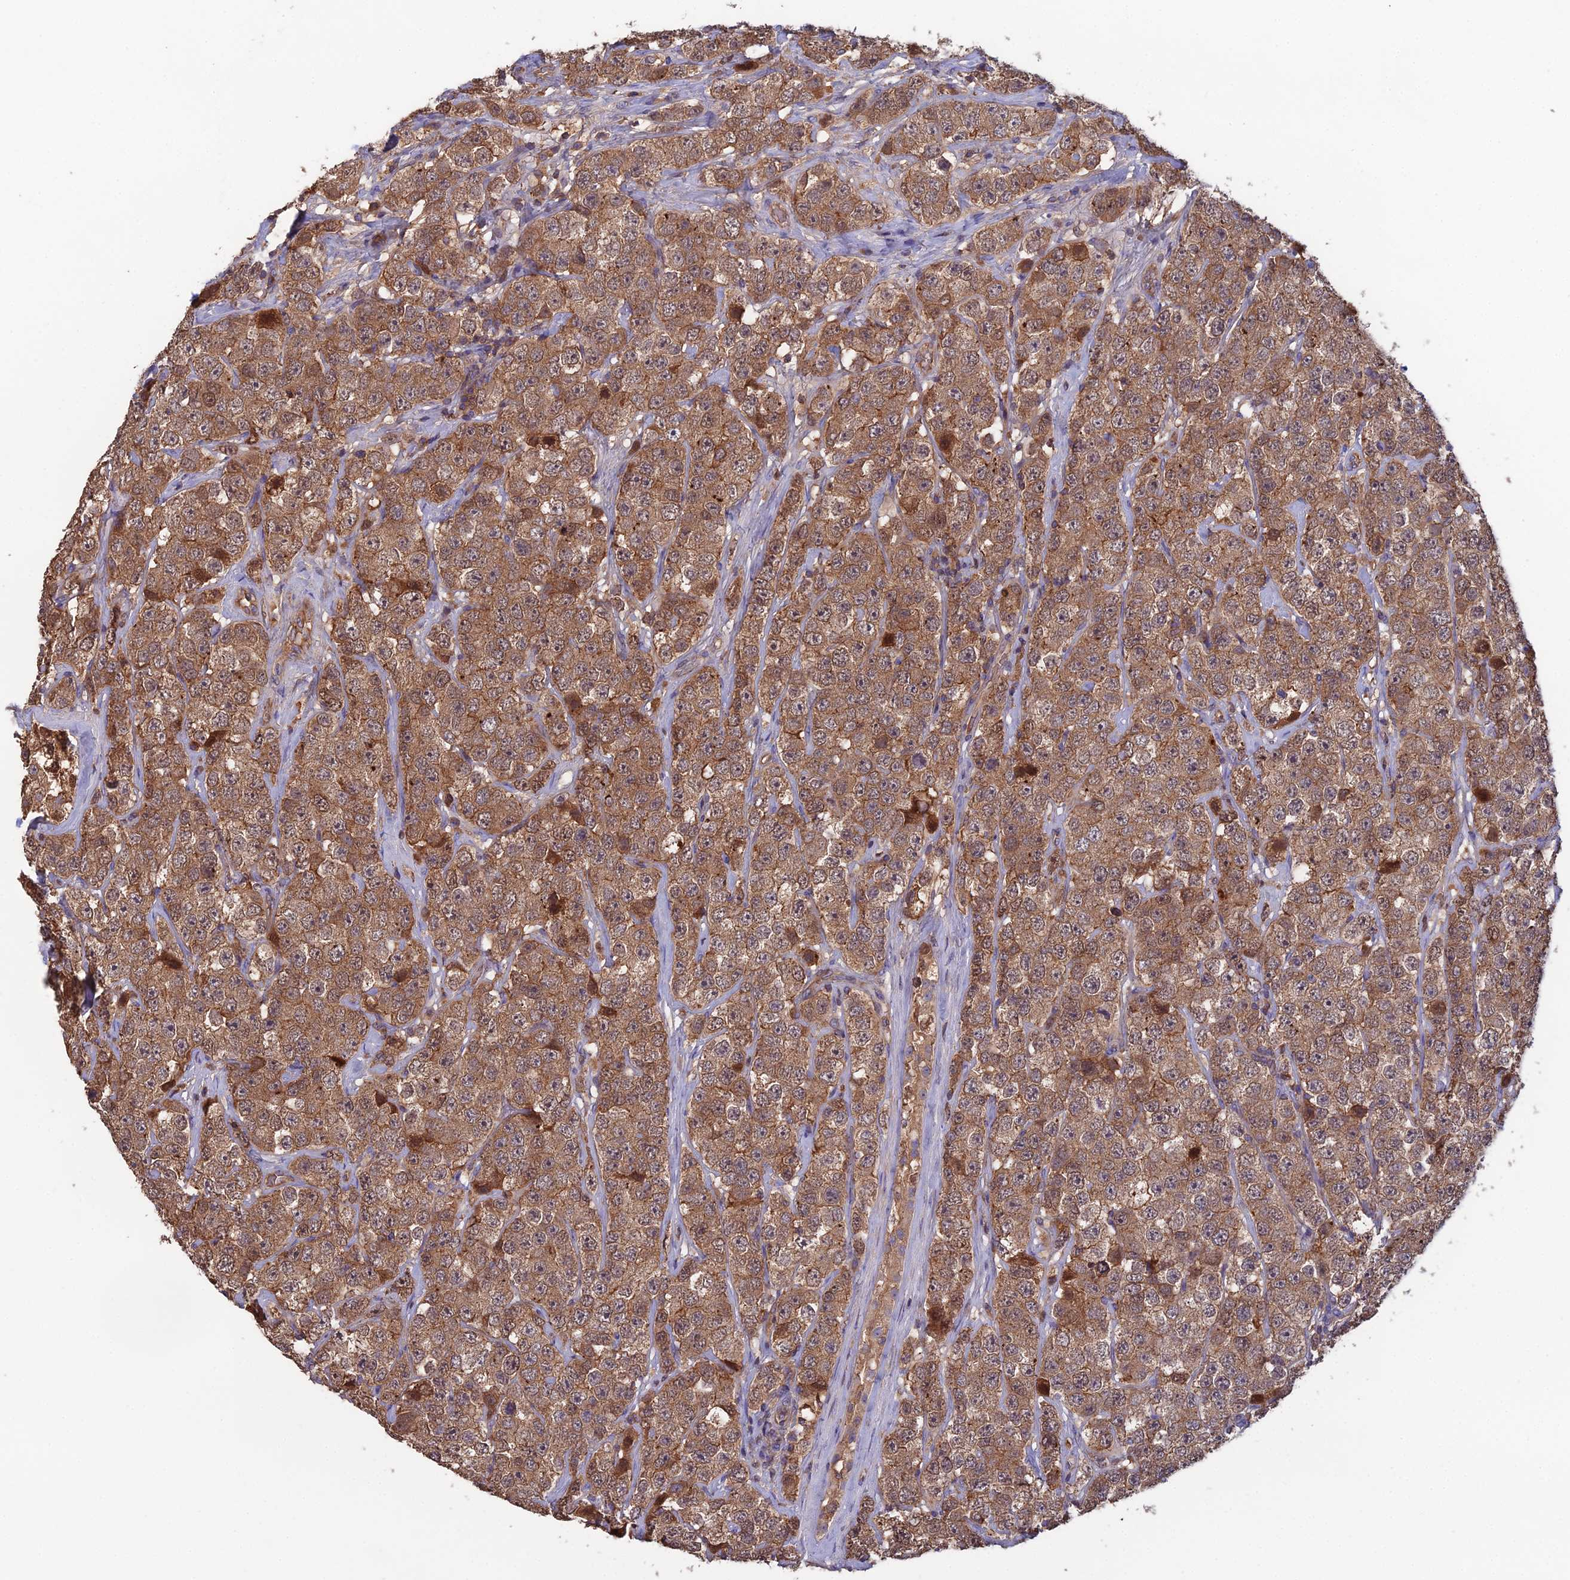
{"staining": {"intensity": "moderate", "quantity": ">75%", "location": "cytoplasmic/membranous"}, "tissue": "testis cancer", "cell_type": "Tumor cells", "image_type": "cancer", "snomed": [{"axis": "morphology", "description": "Seminoma, NOS"}, {"axis": "topography", "description": "Testis"}], "caption": "Moderate cytoplasmic/membranous protein expression is present in about >75% of tumor cells in seminoma (testis).", "gene": "GALR2", "patient": {"sex": "male", "age": 28}}